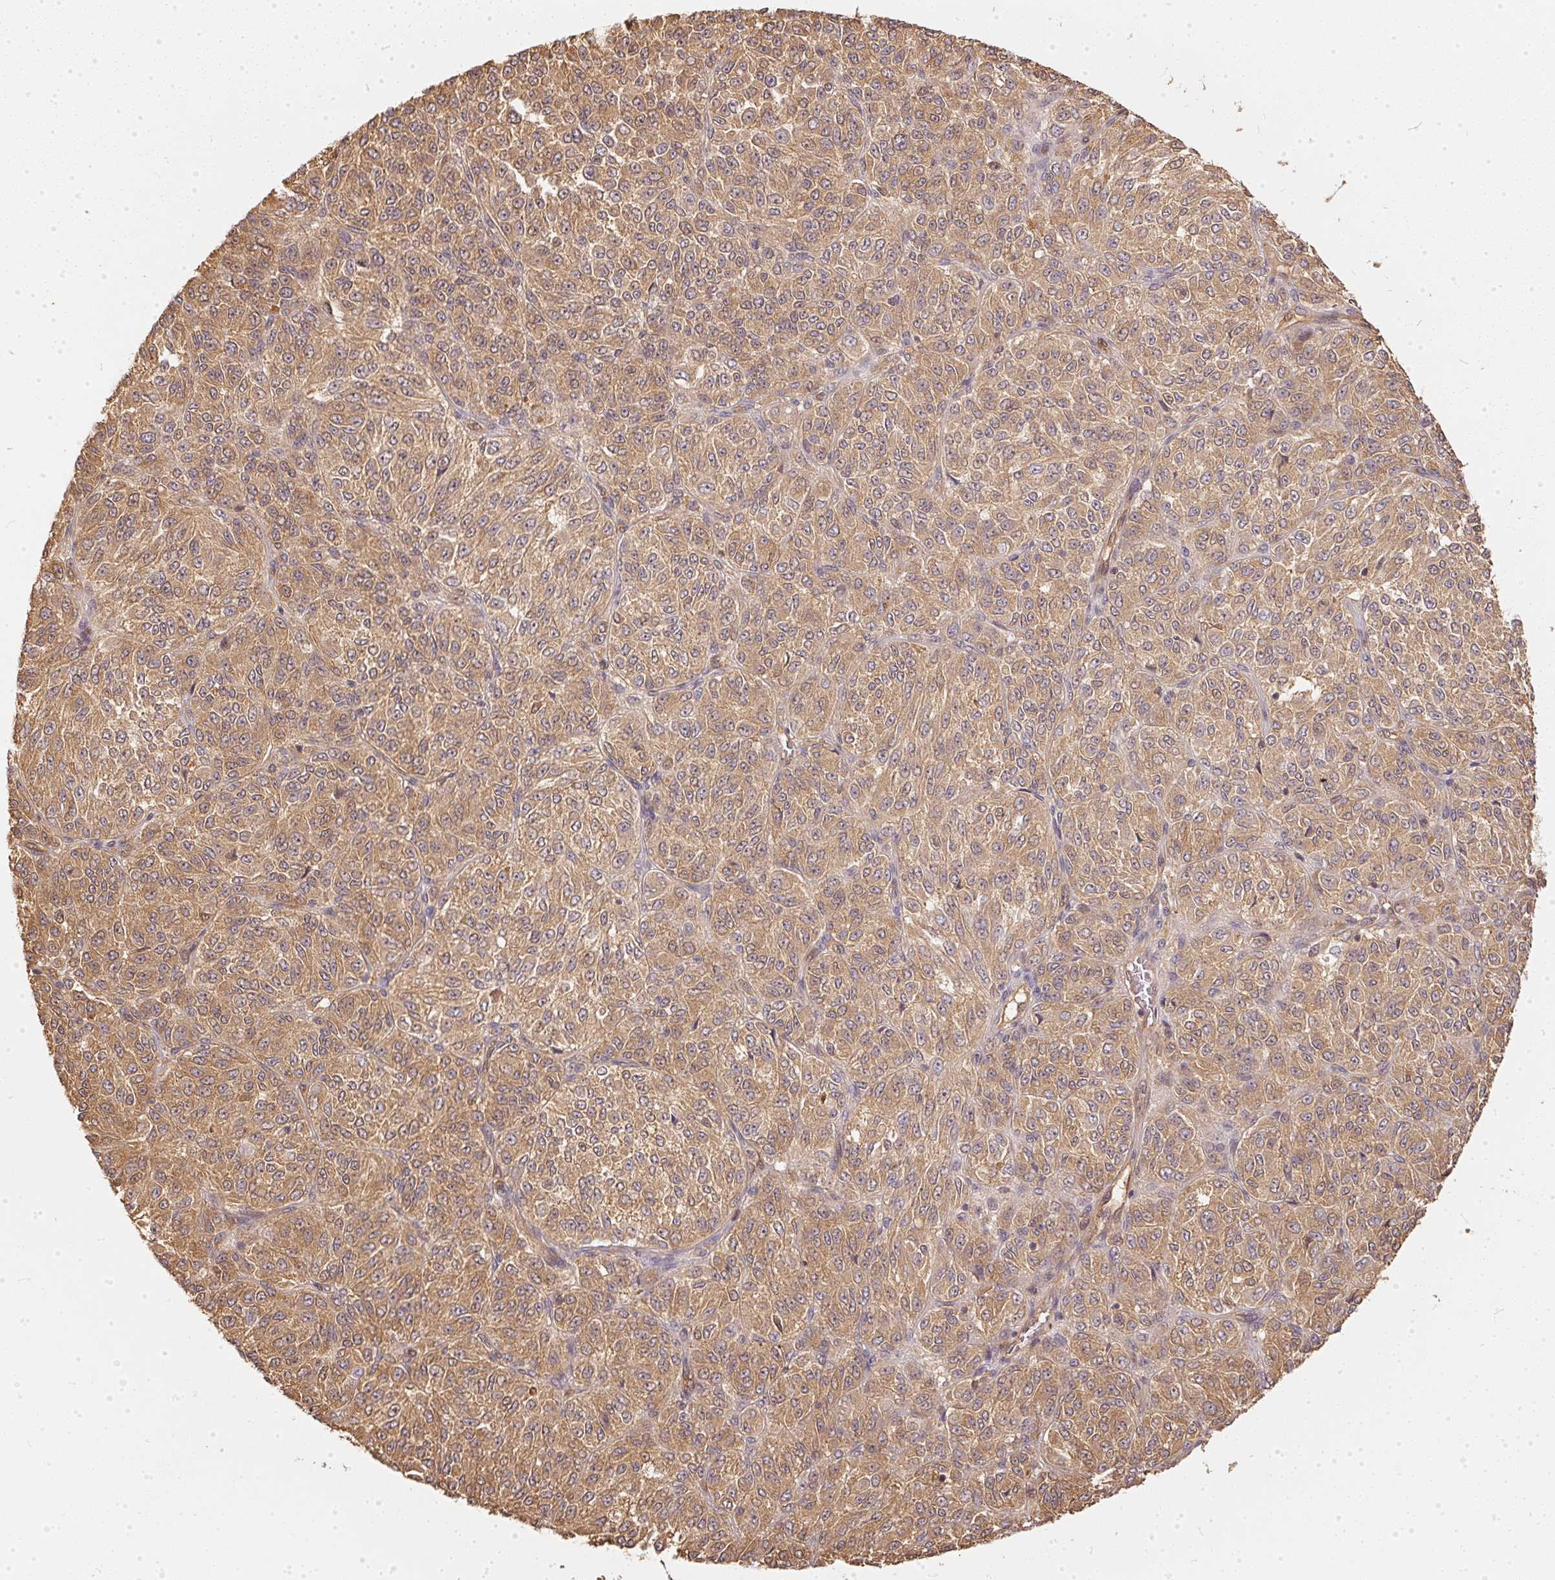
{"staining": {"intensity": "moderate", "quantity": ">75%", "location": "cytoplasmic/membranous"}, "tissue": "melanoma", "cell_type": "Tumor cells", "image_type": "cancer", "snomed": [{"axis": "morphology", "description": "Malignant melanoma, Metastatic site"}, {"axis": "topography", "description": "Brain"}], "caption": "DAB immunohistochemical staining of malignant melanoma (metastatic site) demonstrates moderate cytoplasmic/membranous protein positivity in about >75% of tumor cells.", "gene": "BLMH", "patient": {"sex": "female", "age": 56}}